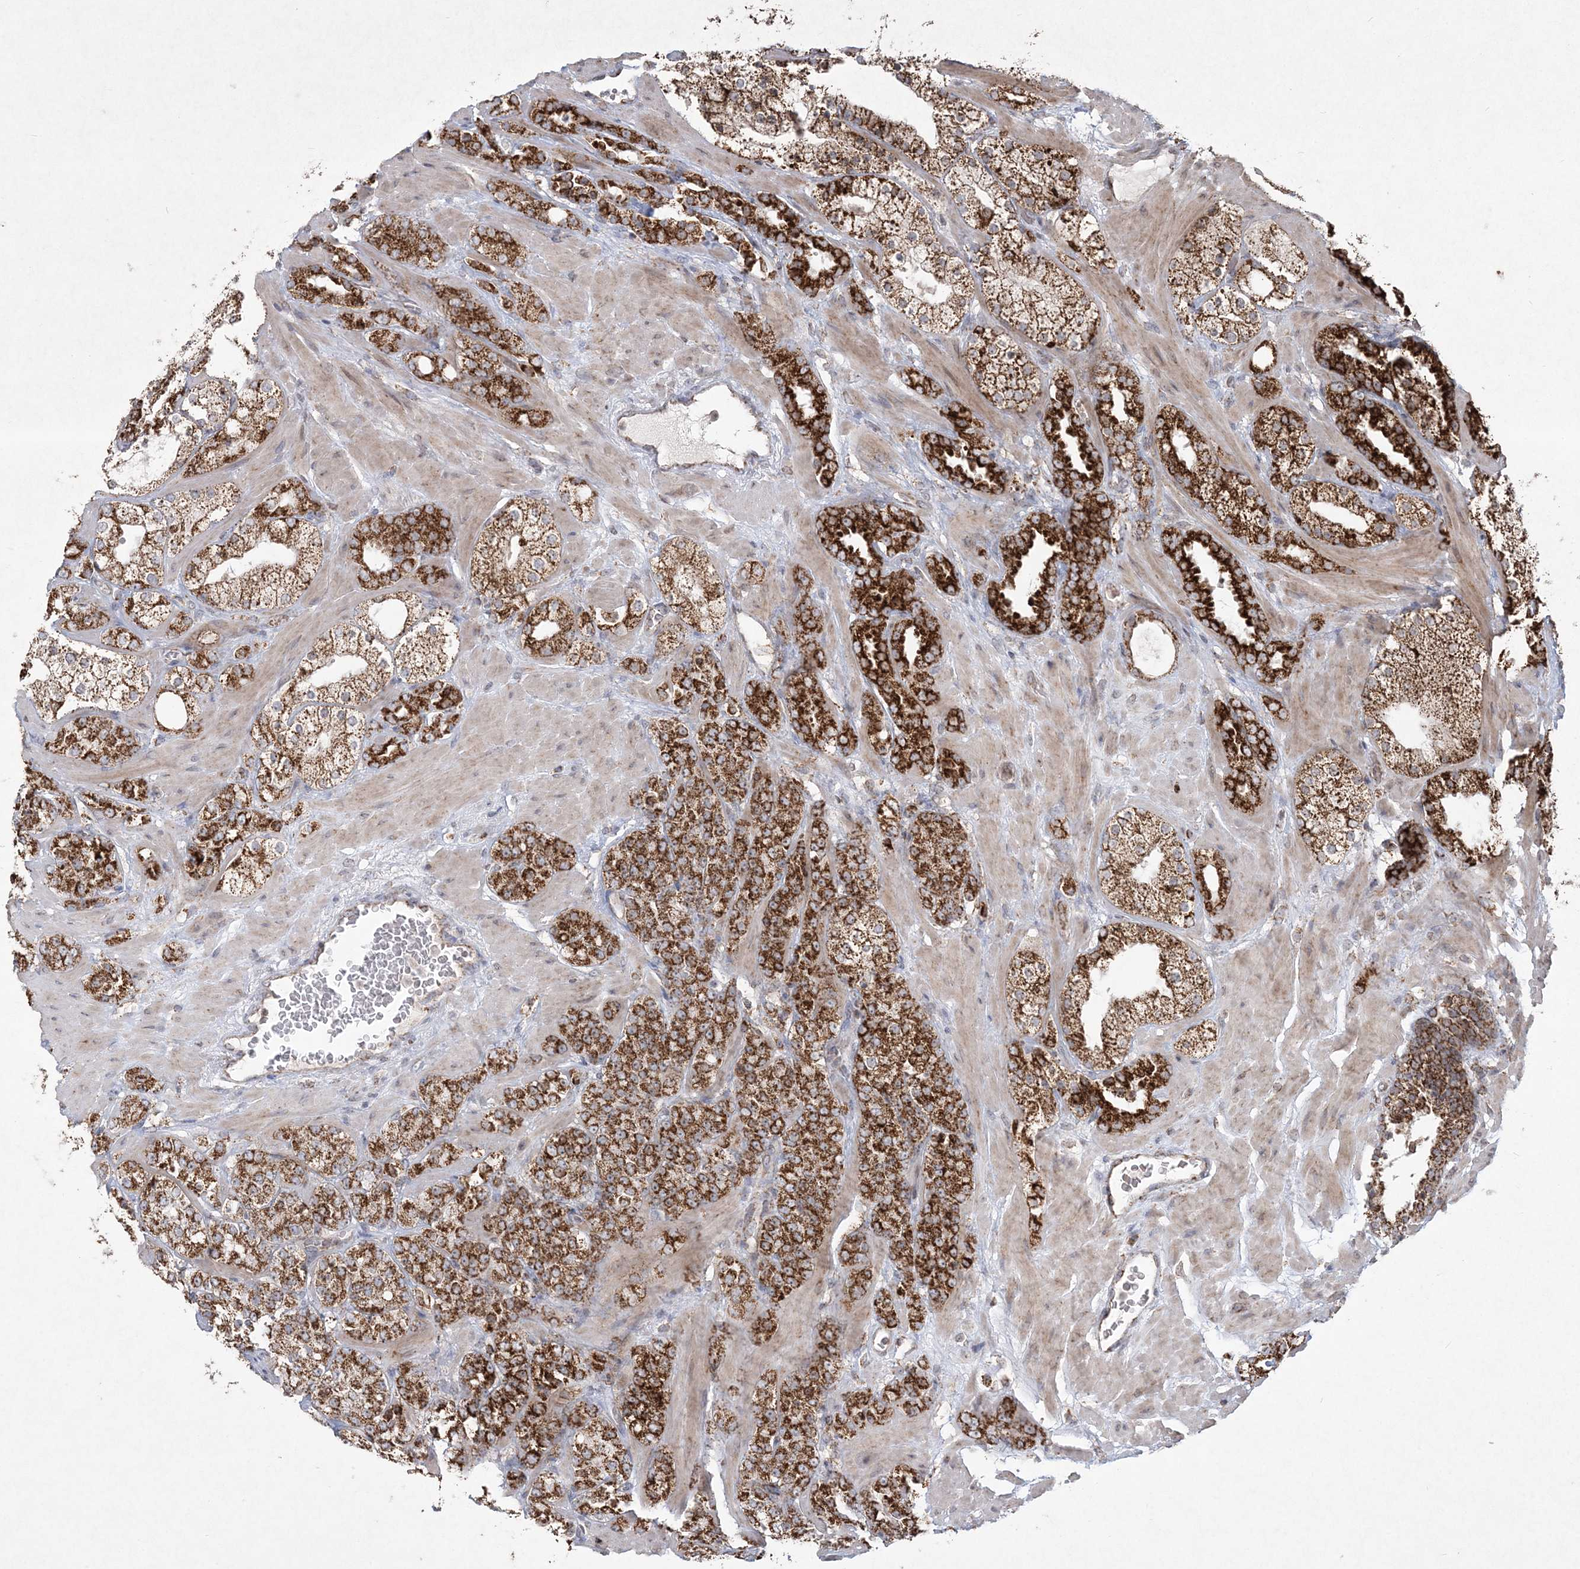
{"staining": {"intensity": "strong", "quantity": ">75%", "location": "cytoplasmic/membranous"}, "tissue": "prostate cancer", "cell_type": "Tumor cells", "image_type": "cancer", "snomed": [{"axis": "morphology", "description": "Adenocarcinoma, High grade"}, {"axis": "topography", "description": "Prostate"}], "caption": "Immunohistochemical staining of prostate adenocarcinoma (high-grade) demonstrates high levels of strong cytoplasmic/membranous staining in about >75% of tumor cells. Using DAB (3,3'-diaminobenzidine) (brown) and hematoxylin (blue) stains, captured at high magnification using brightfield microscopy.", "gene": "LRPPRC", "patient": {"sex": "male", "age": 64}}